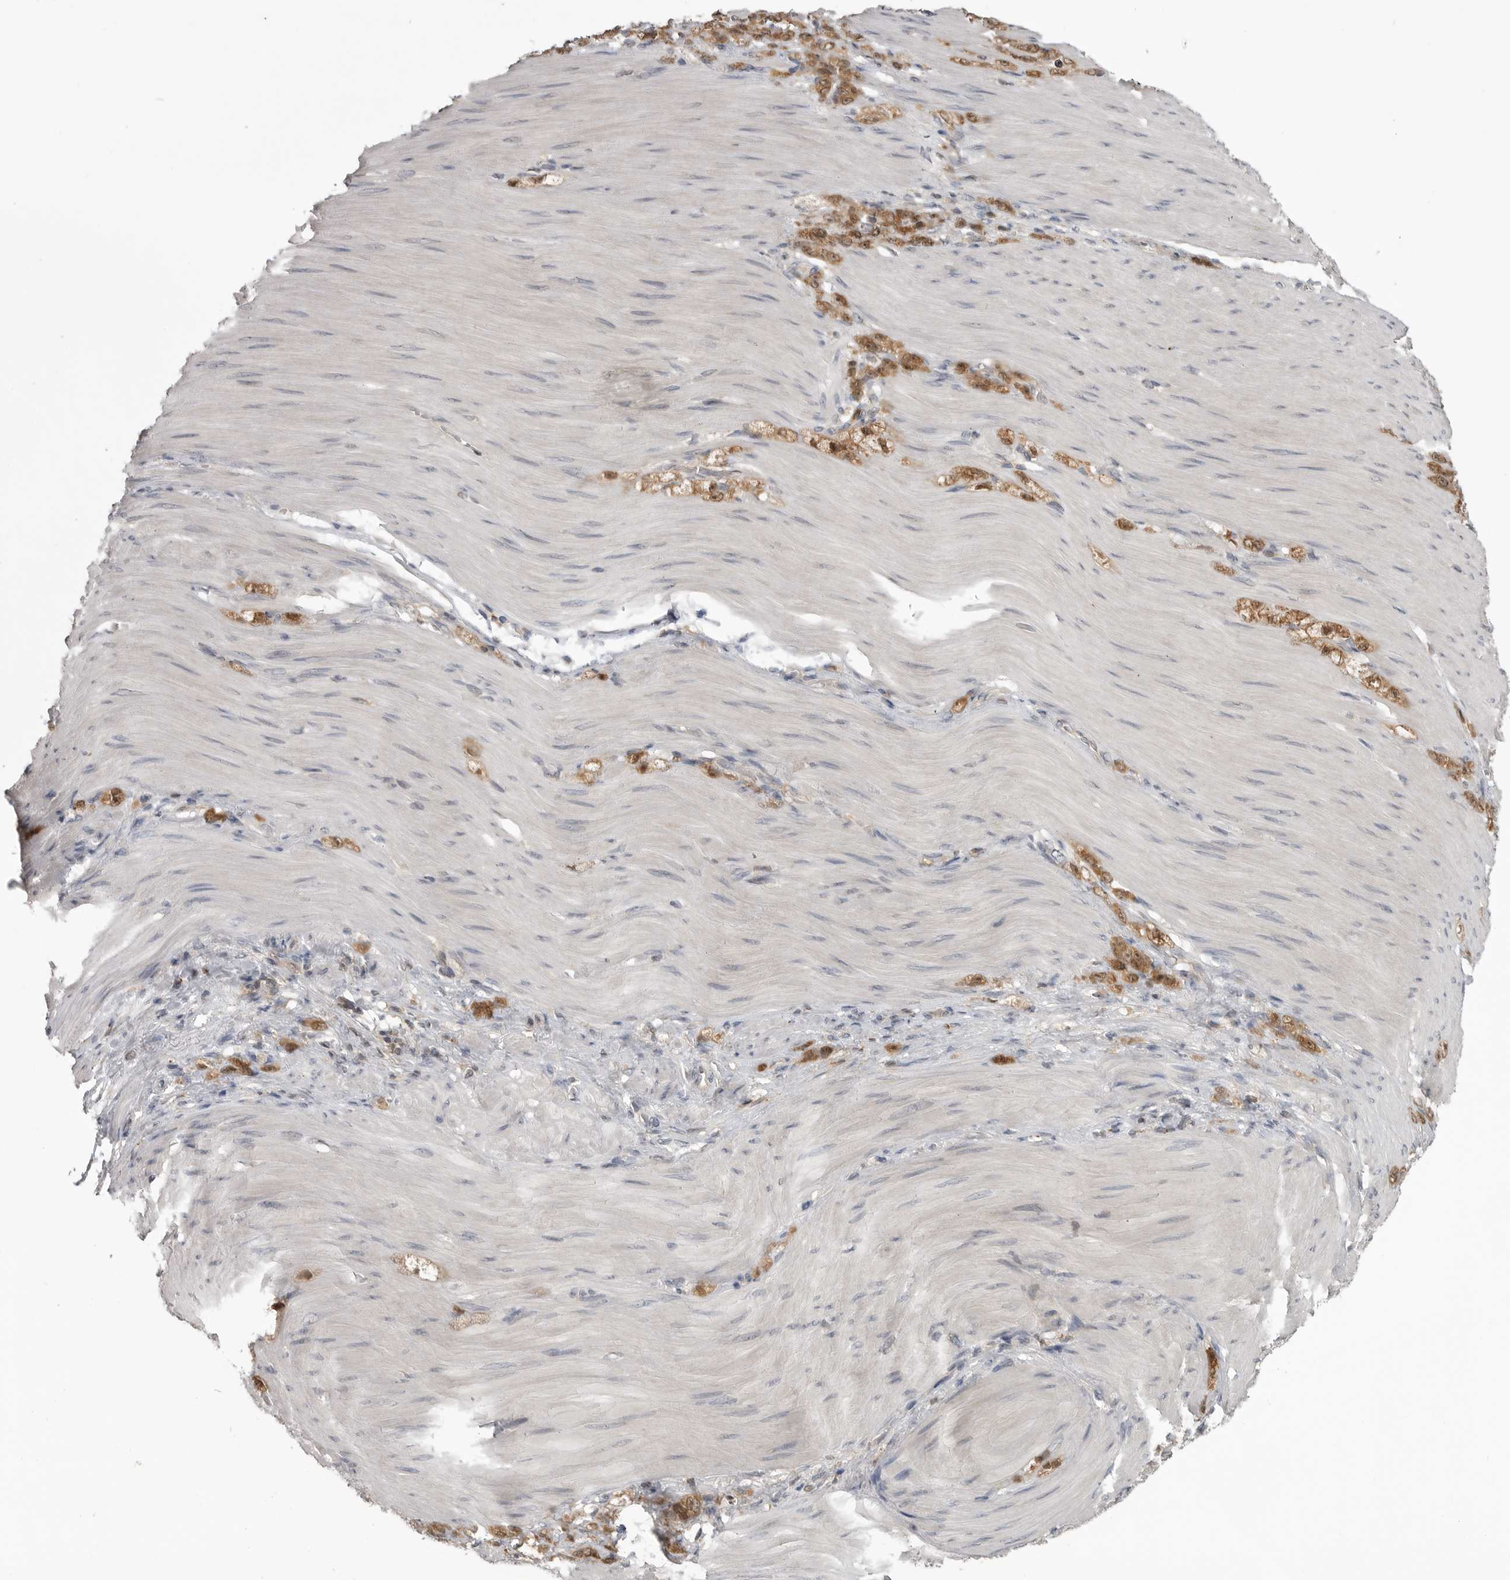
{"staining": {"intensity": "moderate", "quantity": ">75%", "location": "cytoplasmic/membranous,nuclear"}, "tissue": "stomach cancer", "cell_type": "Tumor cells", "image_type": "cancer", "snomed": [{"axis": "morphology", "description": "Normal tissue, NOS"}, {"axis": "morphology", "description": "Adenocarcinoma, NOS"}, {"axis": "topography", "description": "Stomach"}], "caption": "High-power microscopy captured an IHC image of stomach cancer, revealing moderate cytoplasmic/membranous and nuclear staining in about >75% of tumor cells.", "gene": "MAPK13", "patient": {"sex": "male", "age": 82}}